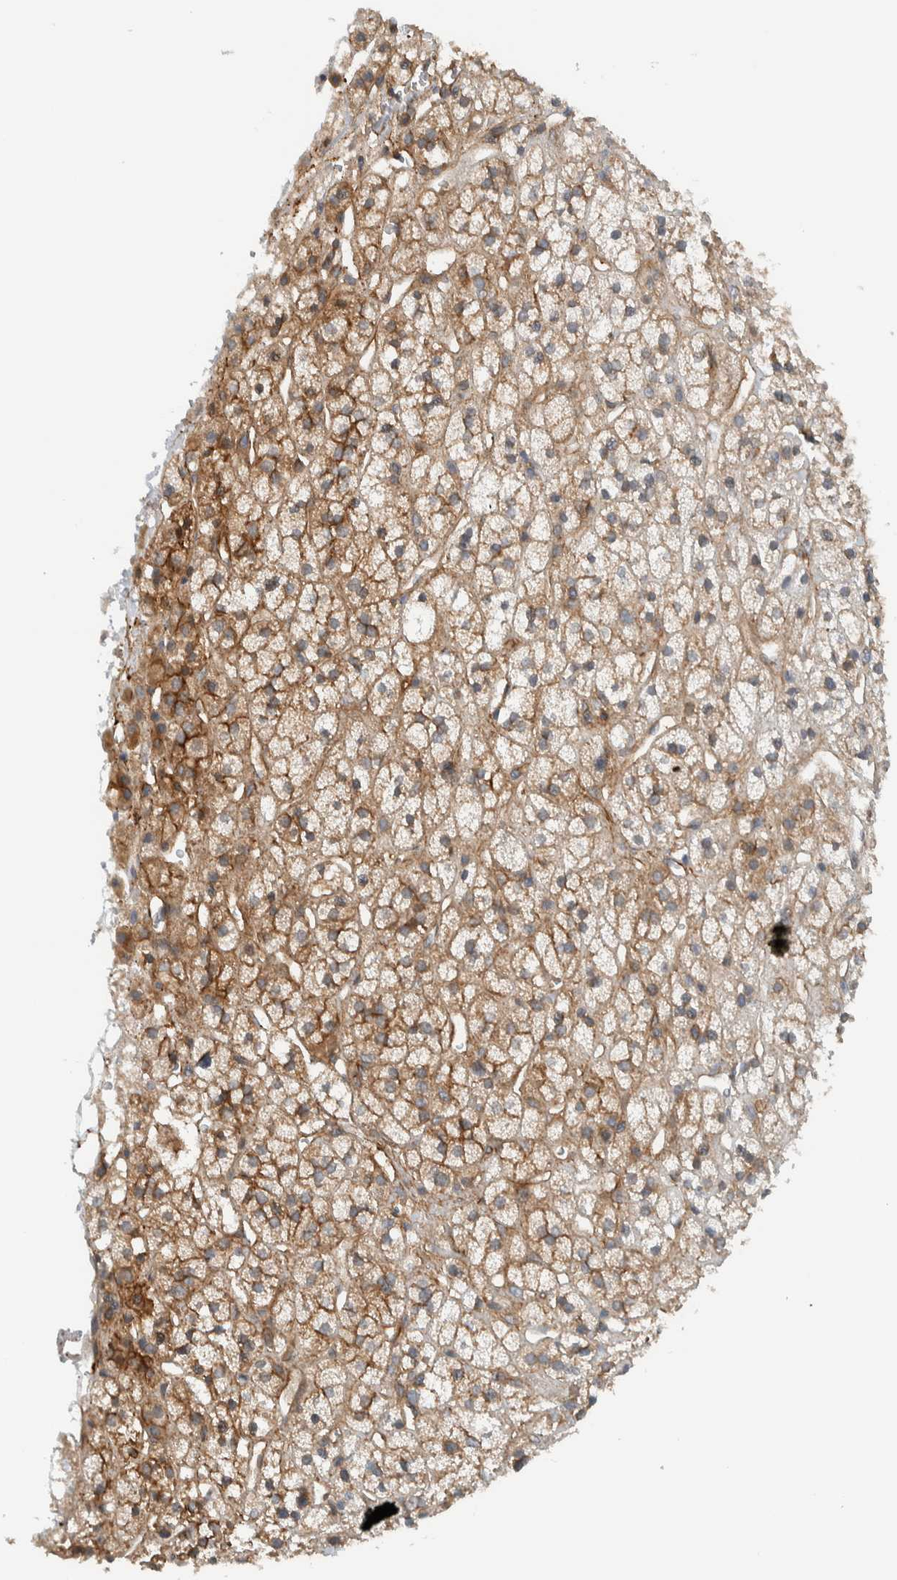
{"staining": {"intensity": "moderate", "quantity": ">75%", "location": "cytoplasmic/membranous"}, "tissue": "adrenal gland", "cell_type": "Glandular cells", "image_type": "normal", "snomed": [{"axis": "morphology", "description": "Normal tissue, NOS"}, {"axis": "topography", "description": "Adrenal gland"}], "caption": "Moderate cytoplasmic/membranous protein positivity is identified in approximately >75% of glandular cells in adrenal gland. (brown staining indicates protein expression, while blue staining denotes nuclei).", "gene": "MPRIP", "patient": {"sex": "male", "age": 56}}